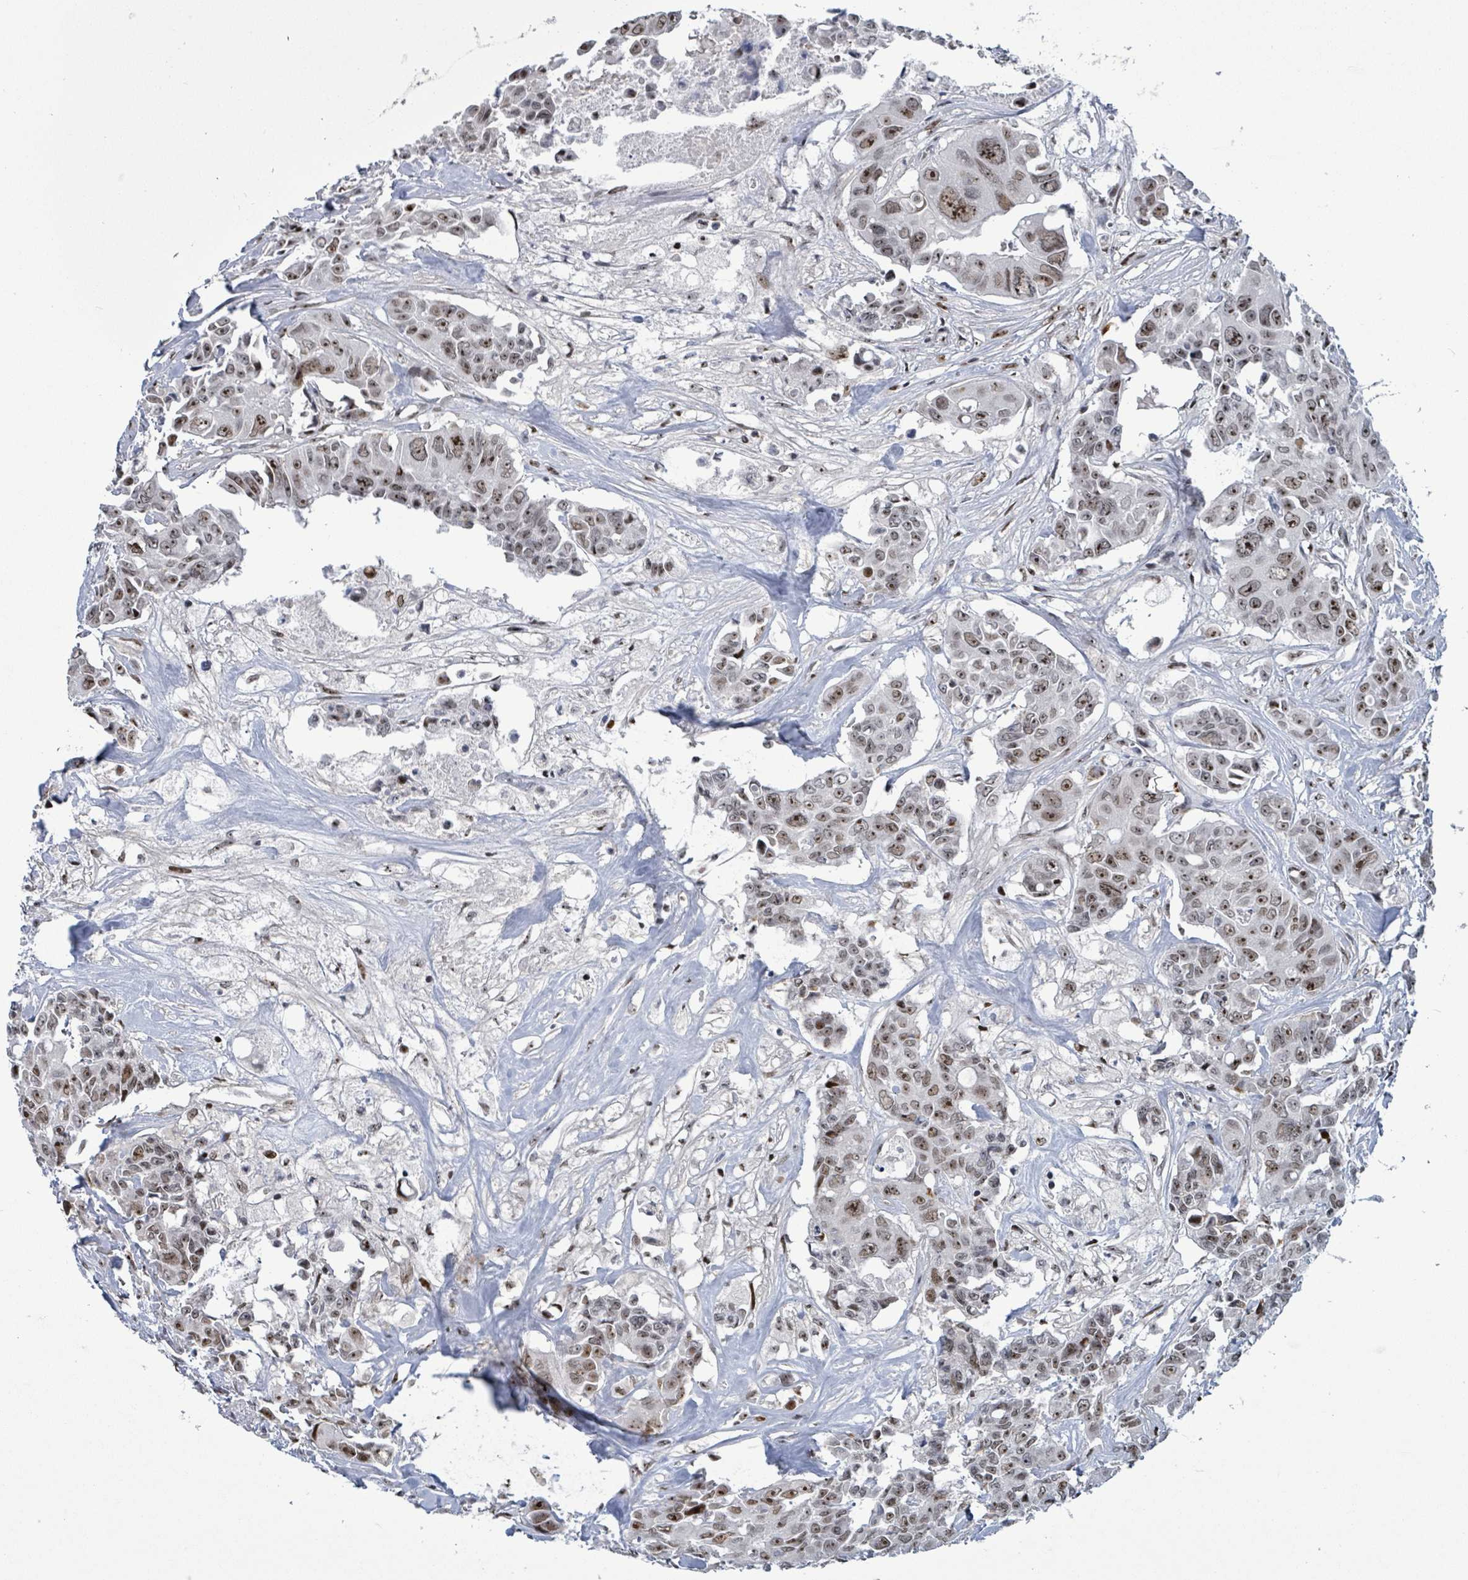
{"staining": {"intensity": "moderate", "quantity": ">75%", "location": "nuclear"}, "tissue": "colorectal cancer", "cell_type": "Tumor cells", "image_type": "cancer", "snomed": [{"axis": "morphology", "description": "Adenocarcinoma, NOS"}, {"axis": "topography", "description": "Rectum"}], "caption": "A medium amount of moderate nuclear expression is seen in approximately >75% of tumor cells in adenocarcinoma (colorectal) tissue.", "gene": "RRN3", "patient": {"sex": "male", "age": 87}}